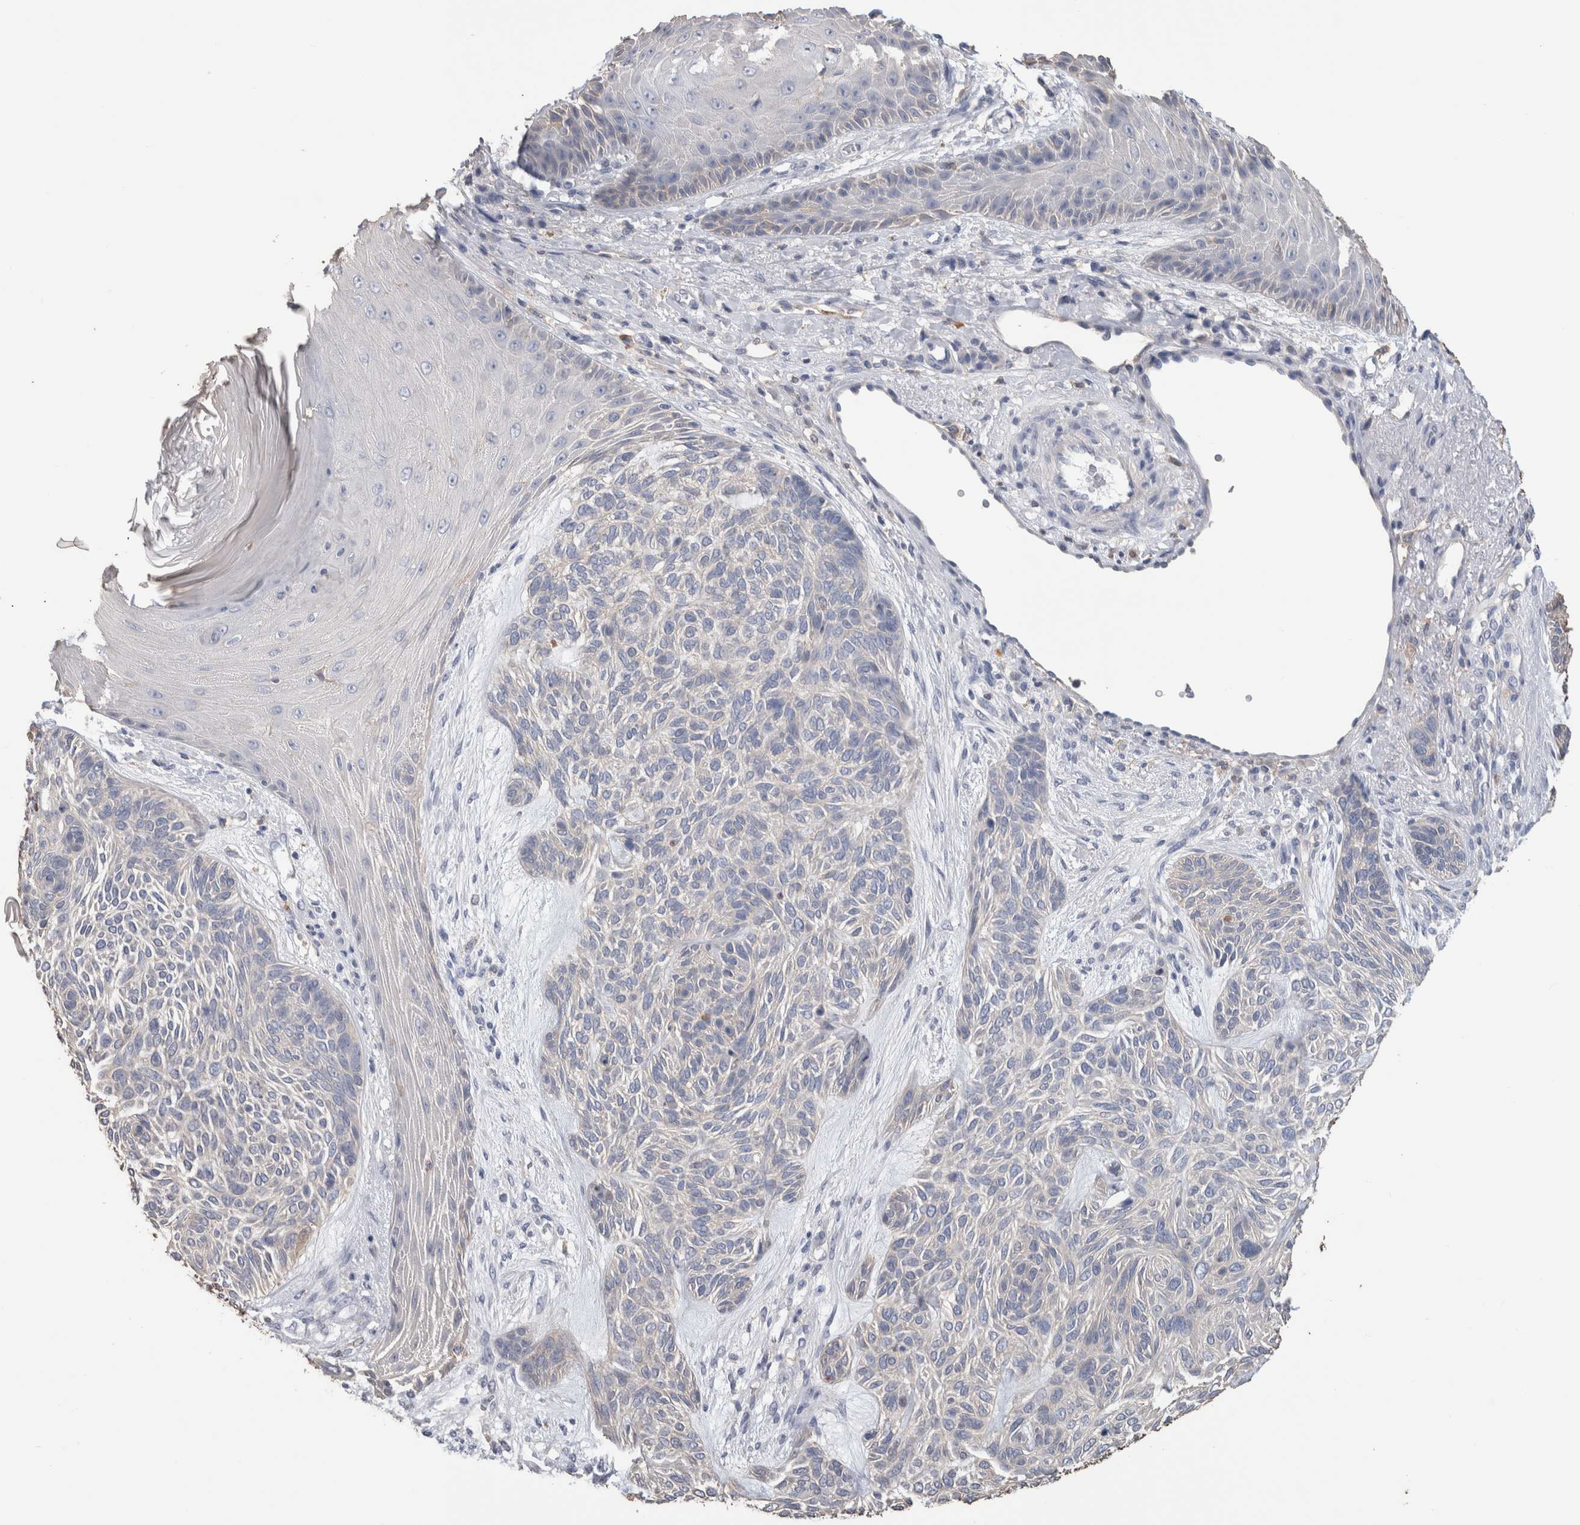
{"staining": {"intensity": "negative", "quantity": "none", "location": "none"}, "tissue": "skin cancer", "cell_type": "Tumor cells", "image_type": "cancer", "snomed": [{"axis": "morphology", "description": "Basal cell carcinoma"}, {"axis": "topography", "description": "Skin"}], "caption": "Immunohistochemistry image of neoplastic tissue: skin cancer stained with DAB displays no significant protein positivity in tumor cells. The staining is performed using DAB (3,3'-diaminobenzidine) brown chromogen with nuclei counter-stained in using hematoxylin.", "gene": "SCRN1", "patient": {"sex": "male", "age": 55}}